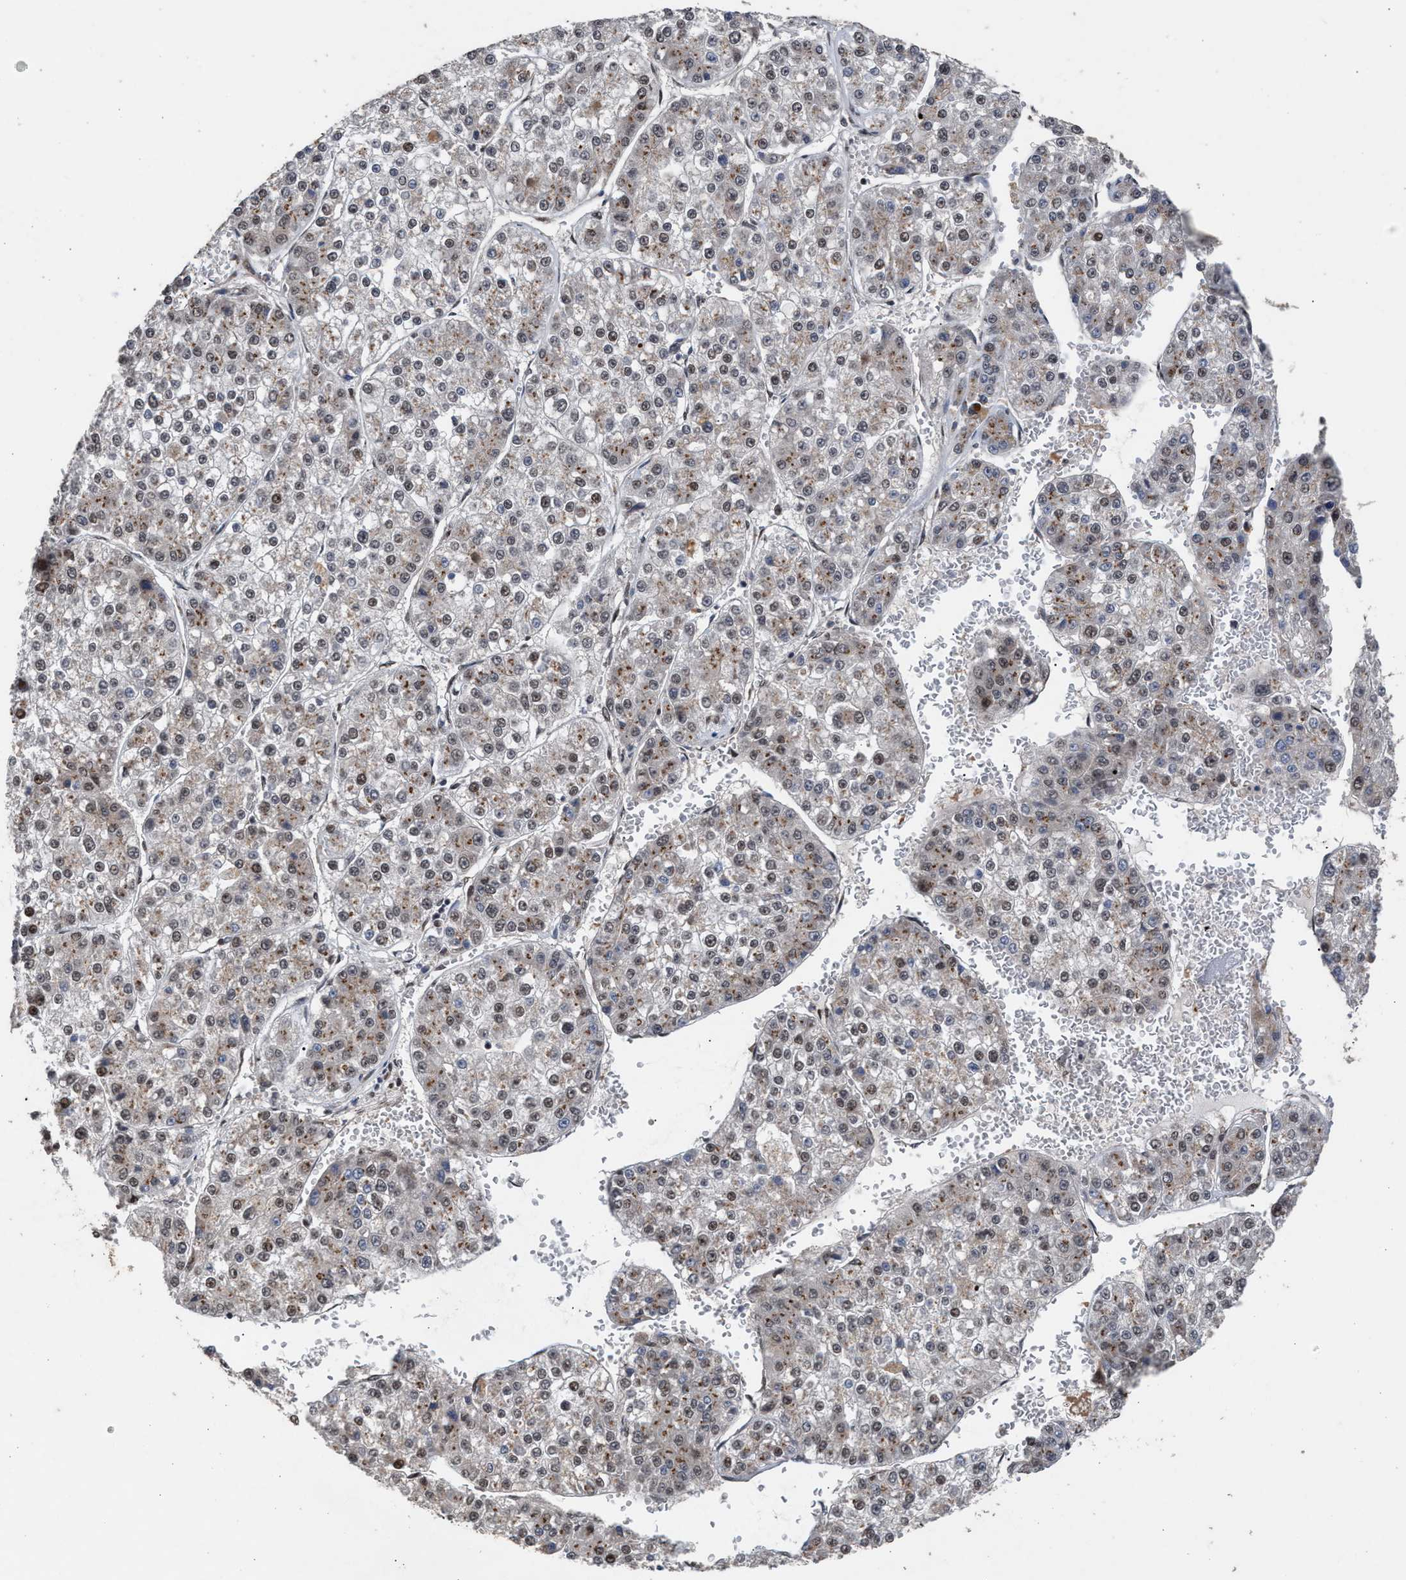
{"staining": {"intensity": "weak", "quantity": "25%-75%", "location": "cytoplasmic/membranous,nuclear"}, "tissue": "liver cancer", "cell_type": "Tumor cells", "image_type": "cancer", "snomed": [{"axis": "morphology", "description": "Carcinoma, Hepatocellular, NOS"}, {"axis": "topography", "description": "Liver"}], "caption": "Brown immunohistochemical staining in human liver cancer (hepatocellular carcinoma) reveals weak cytoplasmic/membranous and nuclear expression in approximately 25%-75% of tumor cells.", "gene": "MKNK2", "patient": {"sex": "female", "age": 73}}